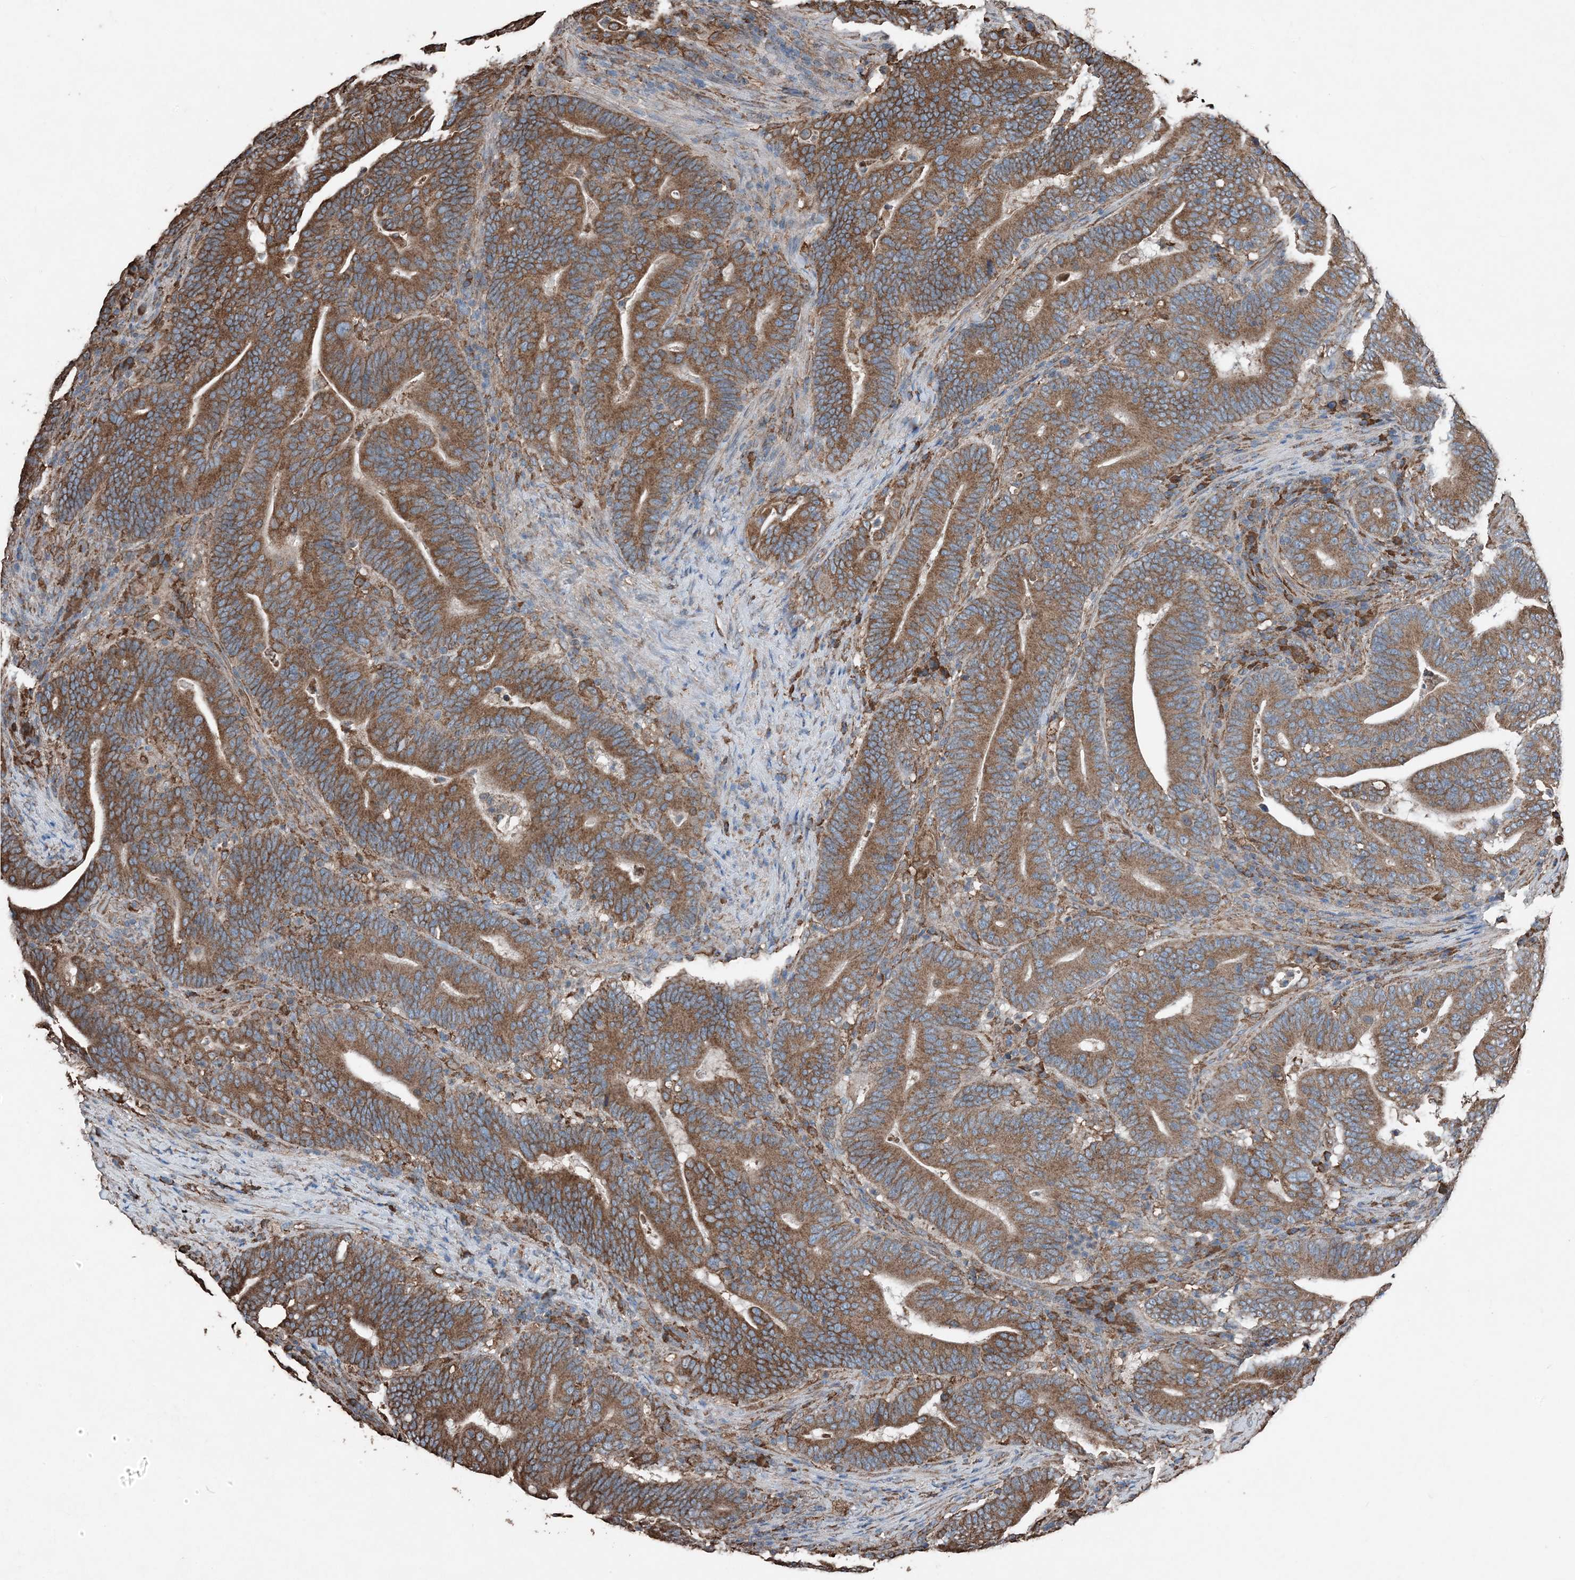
{"staining": {"intensity": "strong", "quantity": ">75%", "location": "cytoplasmic/membranous"}, "tissue": "colorectal cancer", "cell_type": "Tumor cells", "image_type": "cancer", "snomed": [{"axis": "morphology", "description": "Normal tissue, NOS"}, {"axis": "morphology", "description": "Adenocarcinoma, NOS"}, {"axis": "topography", "description": "Colon"}], "caption": "Strong cytoplasmic/membranous protein expression is identified in about >75% of tumor cells in colorectal adenocarcinoma.", "gene": "PDIA6", "patient": {"sex": "female", "age": 66}}